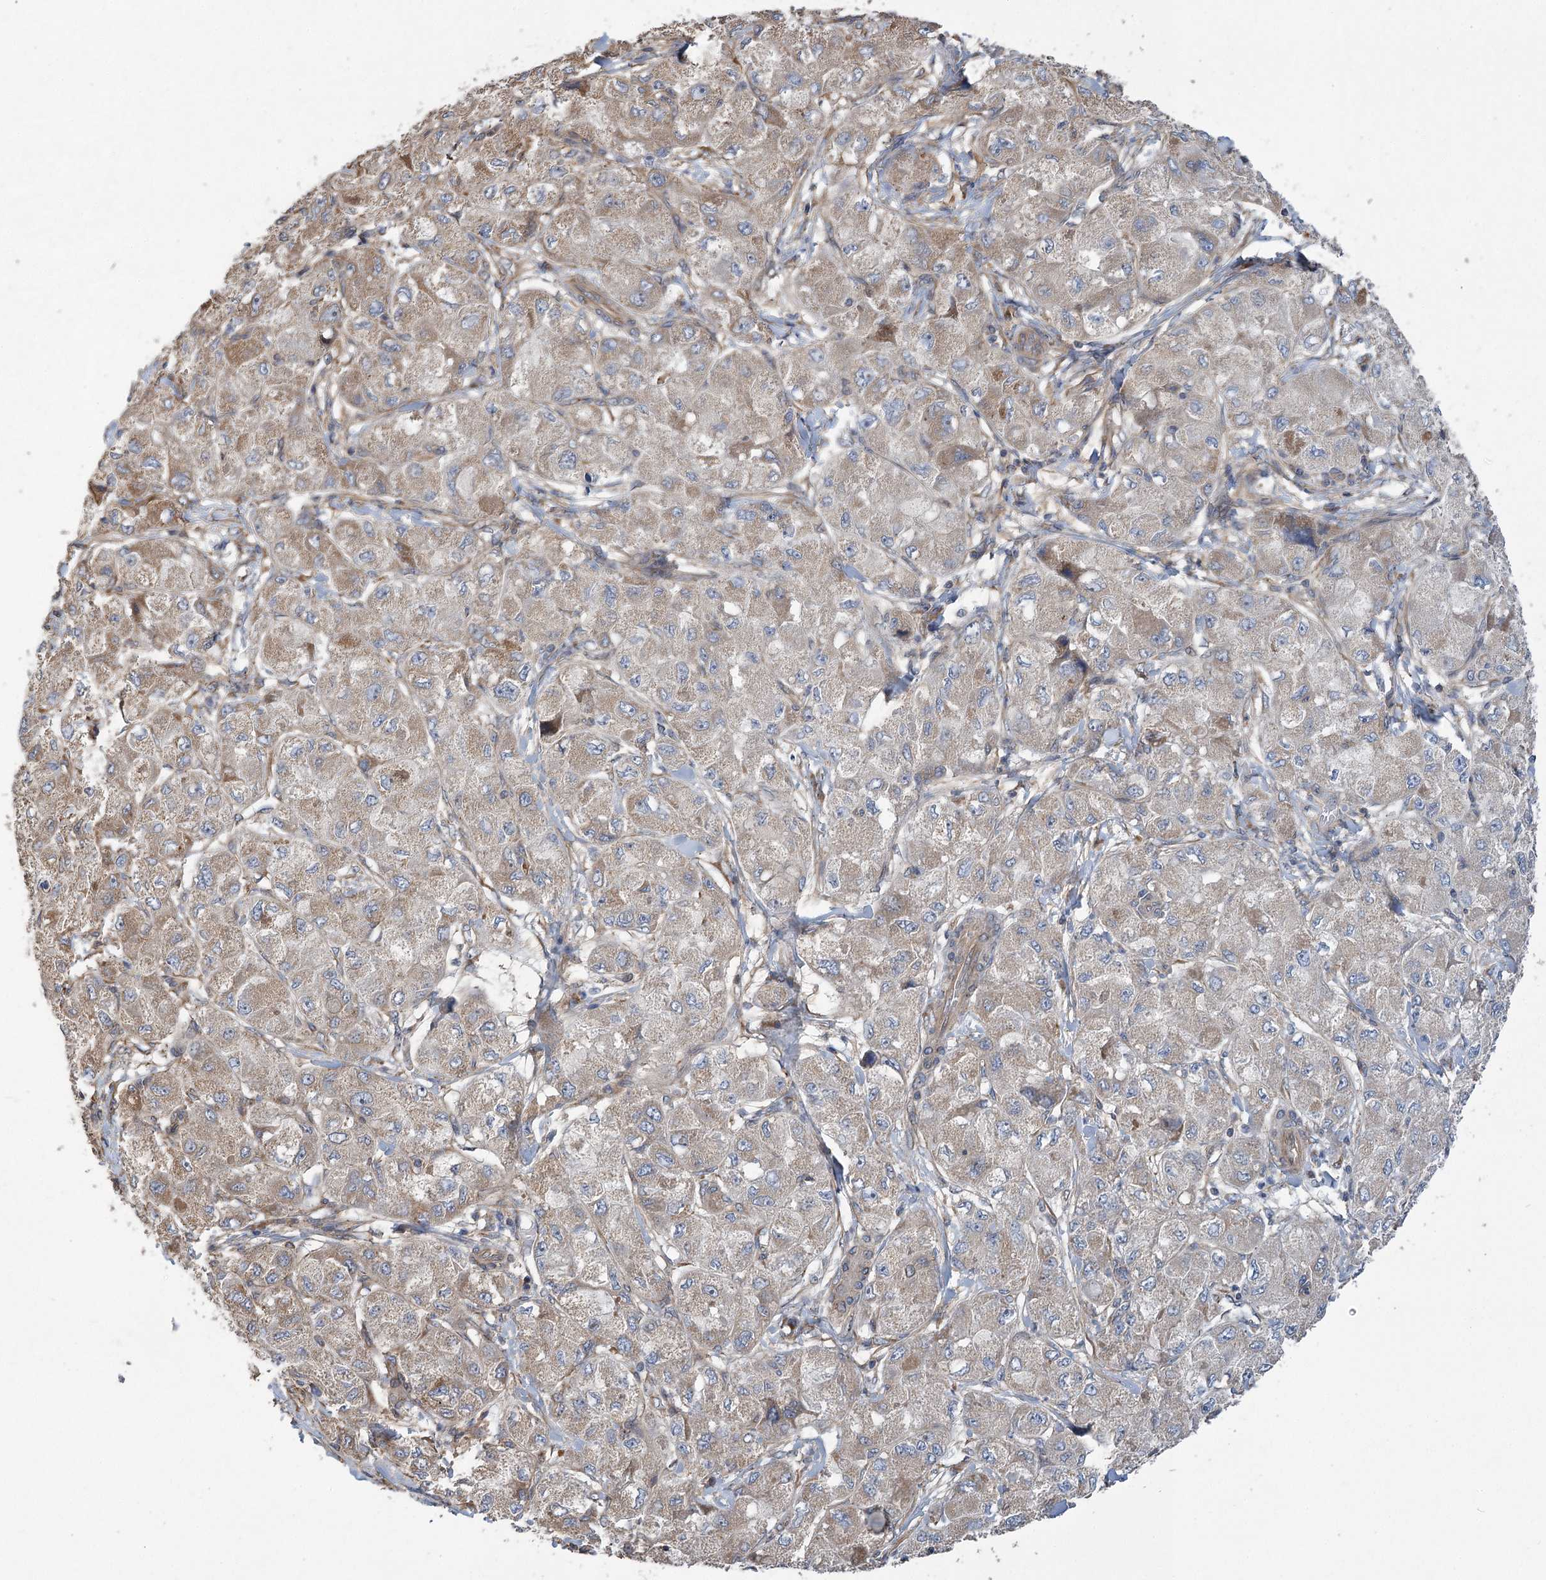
{"staining": {"intensity": "strong", "quantity": "25%-75%", "location": "cytoplasmic/membranous"}, "tissue": "liver cancer", "cell_type": "Tumor cells", "image_type": "cancer", "snomed": [{"axis": "morphology", "description": "Carcinoma, Hepatocellular, NOS"}, {"axis": "topography", "description": "Liver"}], "caption": "An image of liver cancer stained for a protein displays strong cytoplasmic/membranous brown staining in tumor cells.", "gene": "RWDD4", "patient": {"sex": "male", "age": 80}}